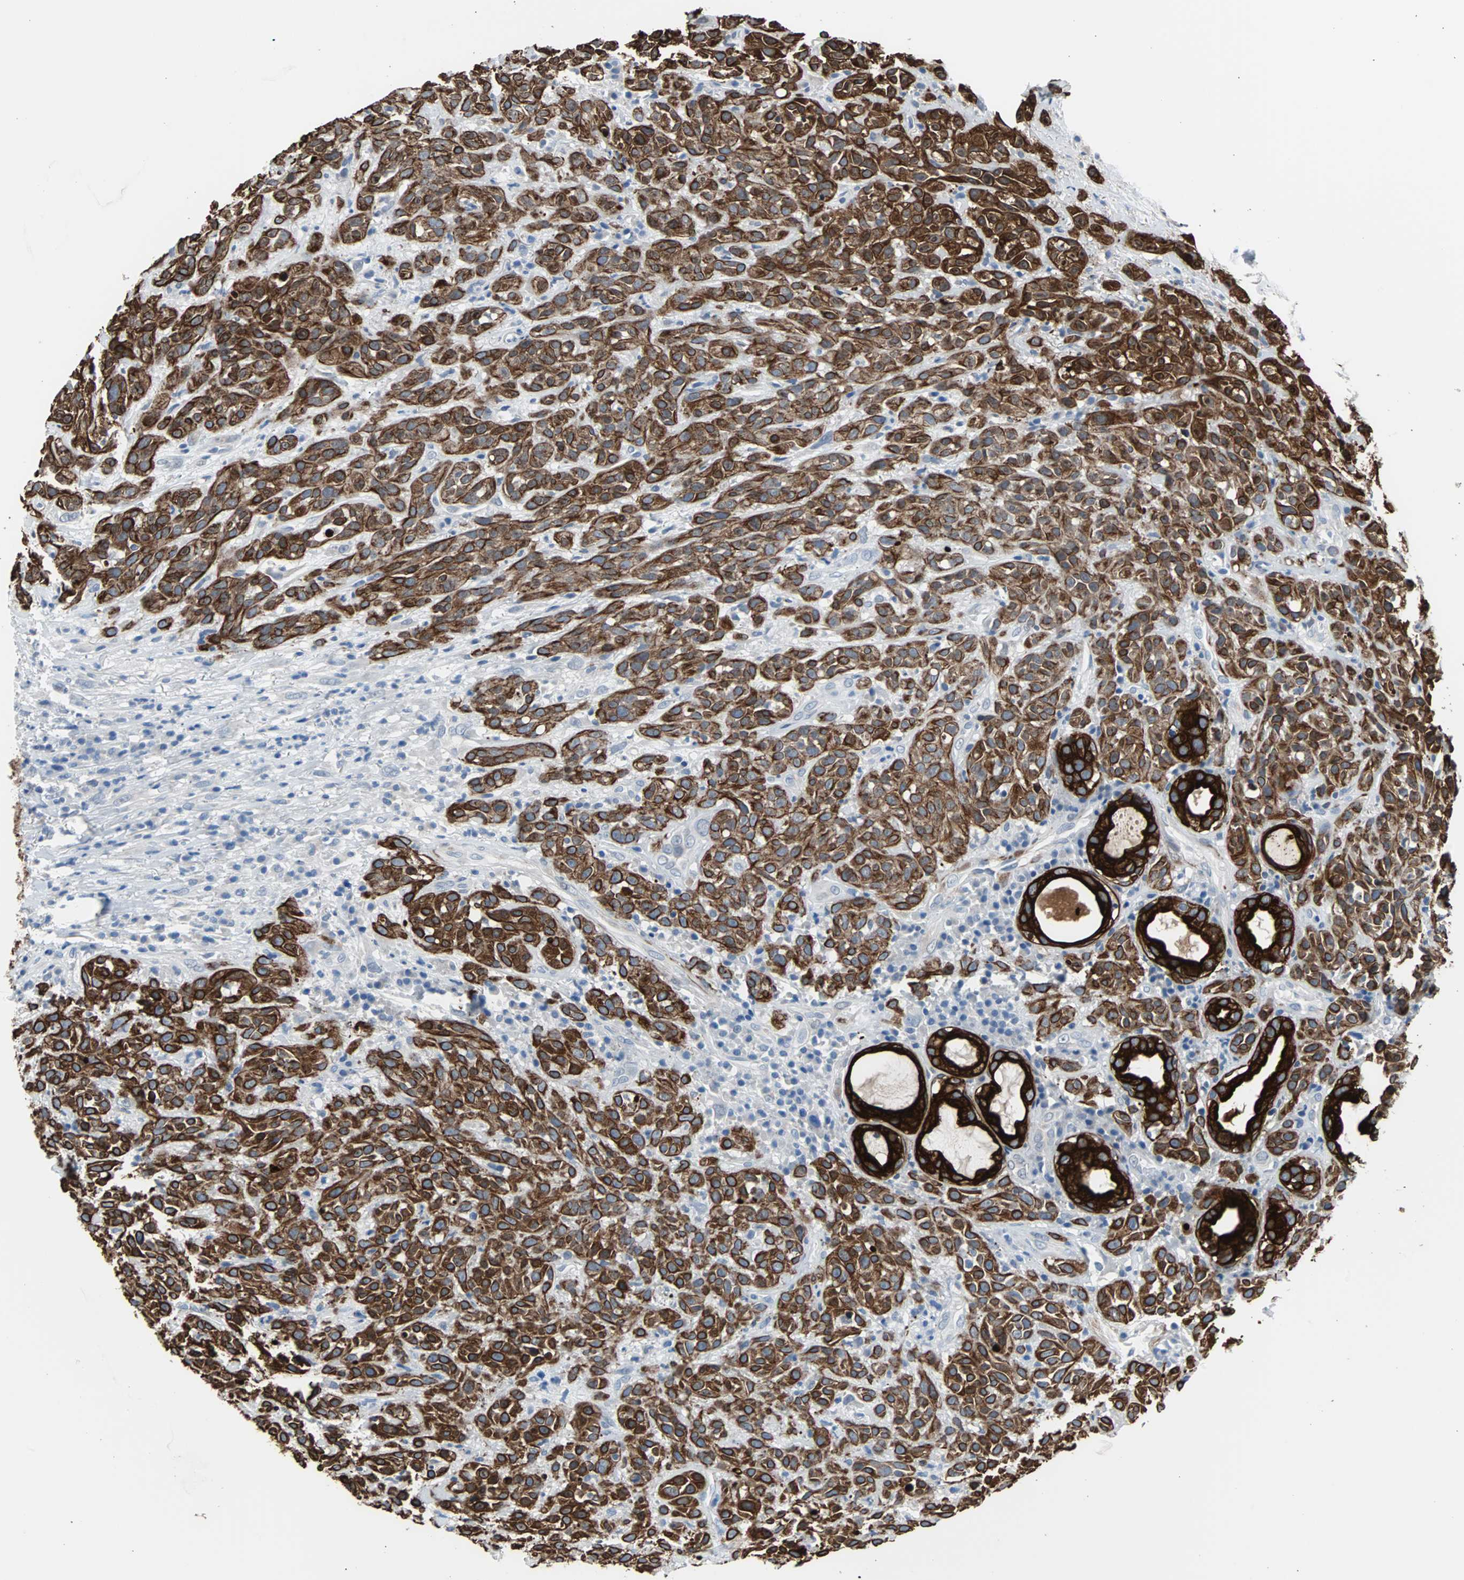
{"staining": {"intensity": "strong", "quantity": ">75%", "location": "cytoplasmic/membranous"}, "tissue": "head and neck cancer", "cell_type": "Tumor cells", "image_type": "cancer", "snomed": [{"axis": "morphology", "description": "Squamous cell carcinoma, NOS"}, {"axis": "topography", "description": "Head-Neck"}], "caption": "Strong cytoplasmic/membranous protein expression is seen in approximately >75% of tumor cells in head and neck cancer. The staining was performed using DAB (3,3'-diaminobenzidine), with brown indicating positive protein expression. Nuclei are stained blue with hematoxylin.", "gene": "KRT7", "patient": {"sex": "male", "age": 62}}